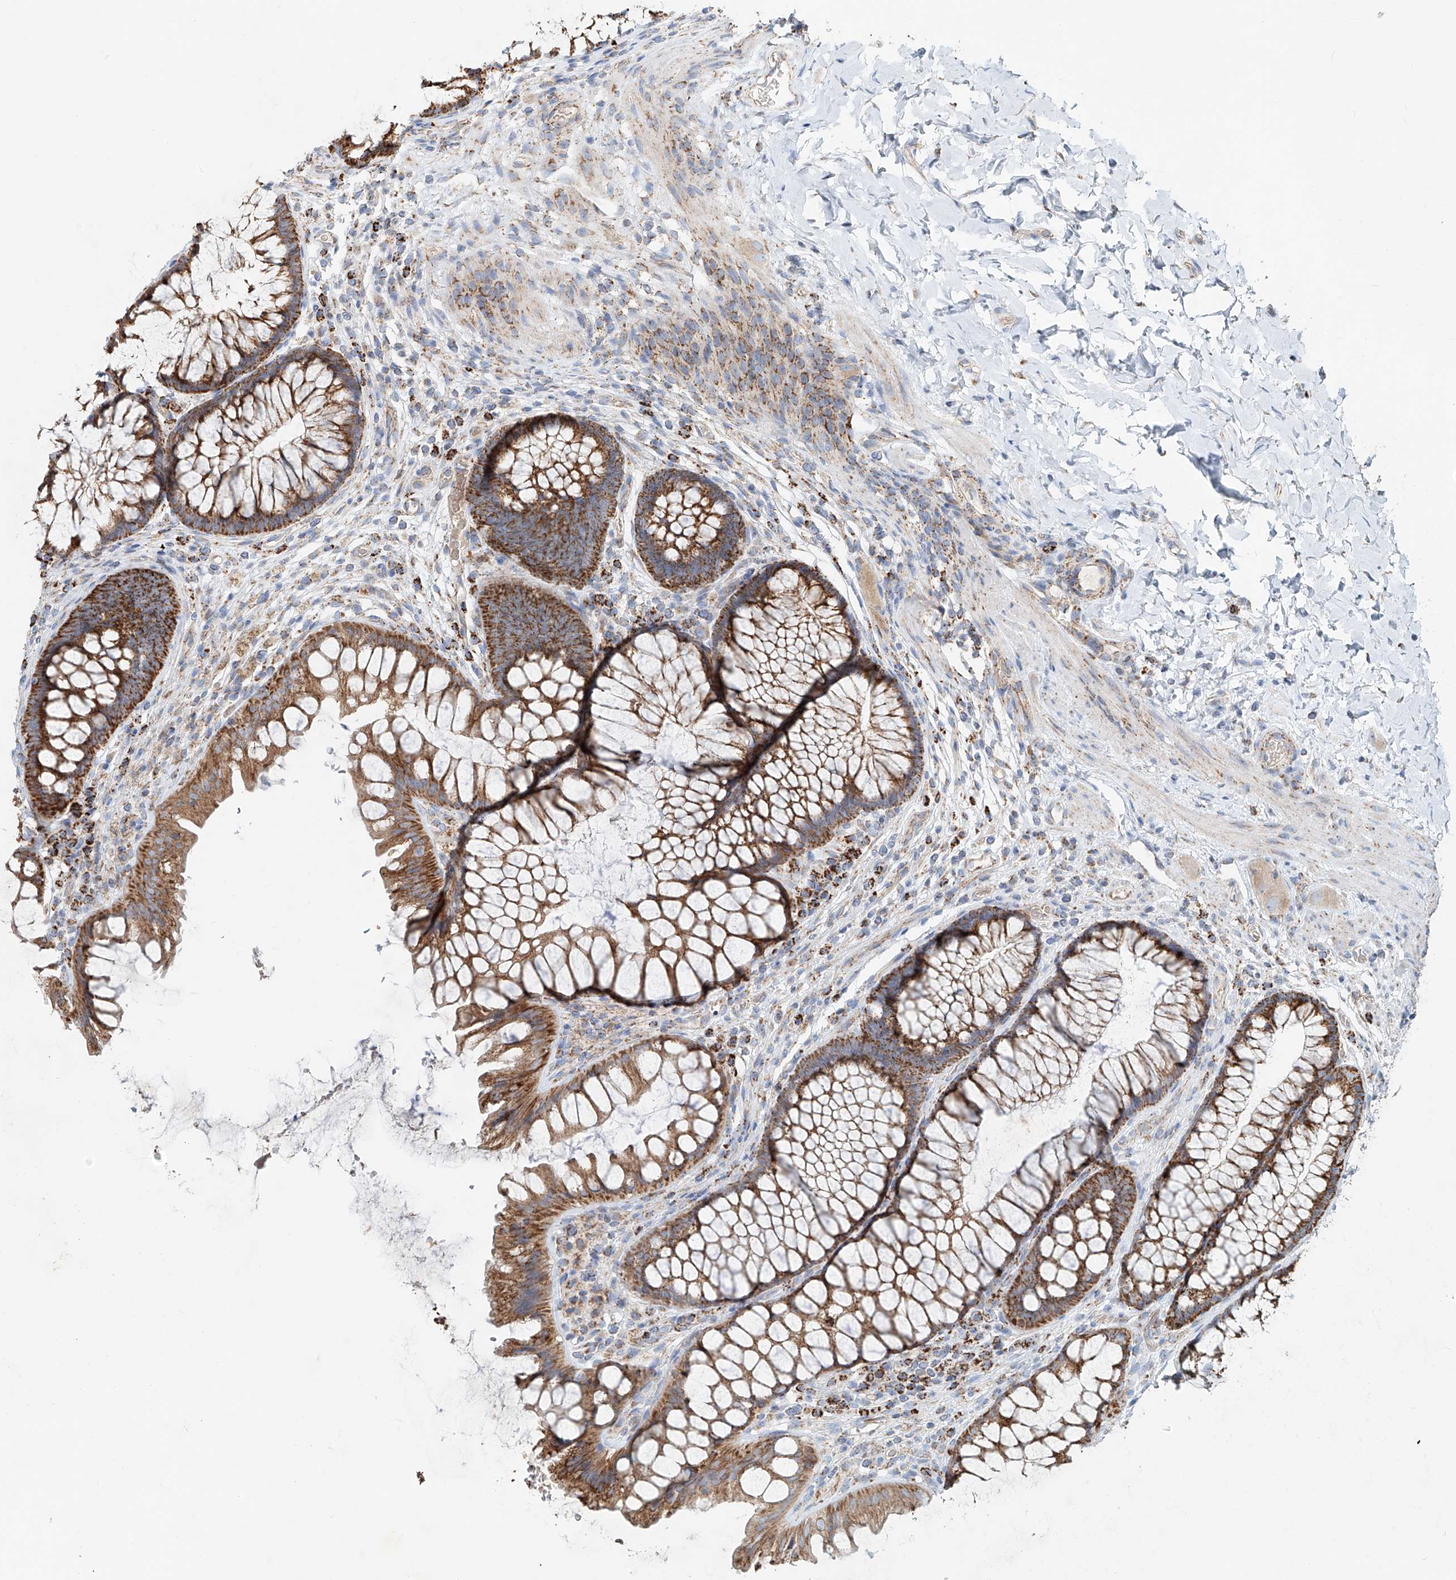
{"staining": {"intensity": "moderate", "quantity": "<25%", "location": "cytoplasmic/membranous"}, "tissue": "colon", "cell_type": "Endothelial cells", "image_type": "normal", "snomed": [{"axis": "morphology", "description": "Normal tissue, NOS"}, {"axis": "topography", "description": "Colon"}], "caption": "Protein analysis of unremarkable colon shows moderate cytoplasmic/membranous positivity in approximately <25% of endothelial cells. The protein of interest is stained brown, and the nuclei are stained in blue (DAB (3,3'-diaminobenzidine) IHC with brightfield microscopy, high magnification).", "gene": "CARD10", "patient": {"sex": "female", "age": 62}}